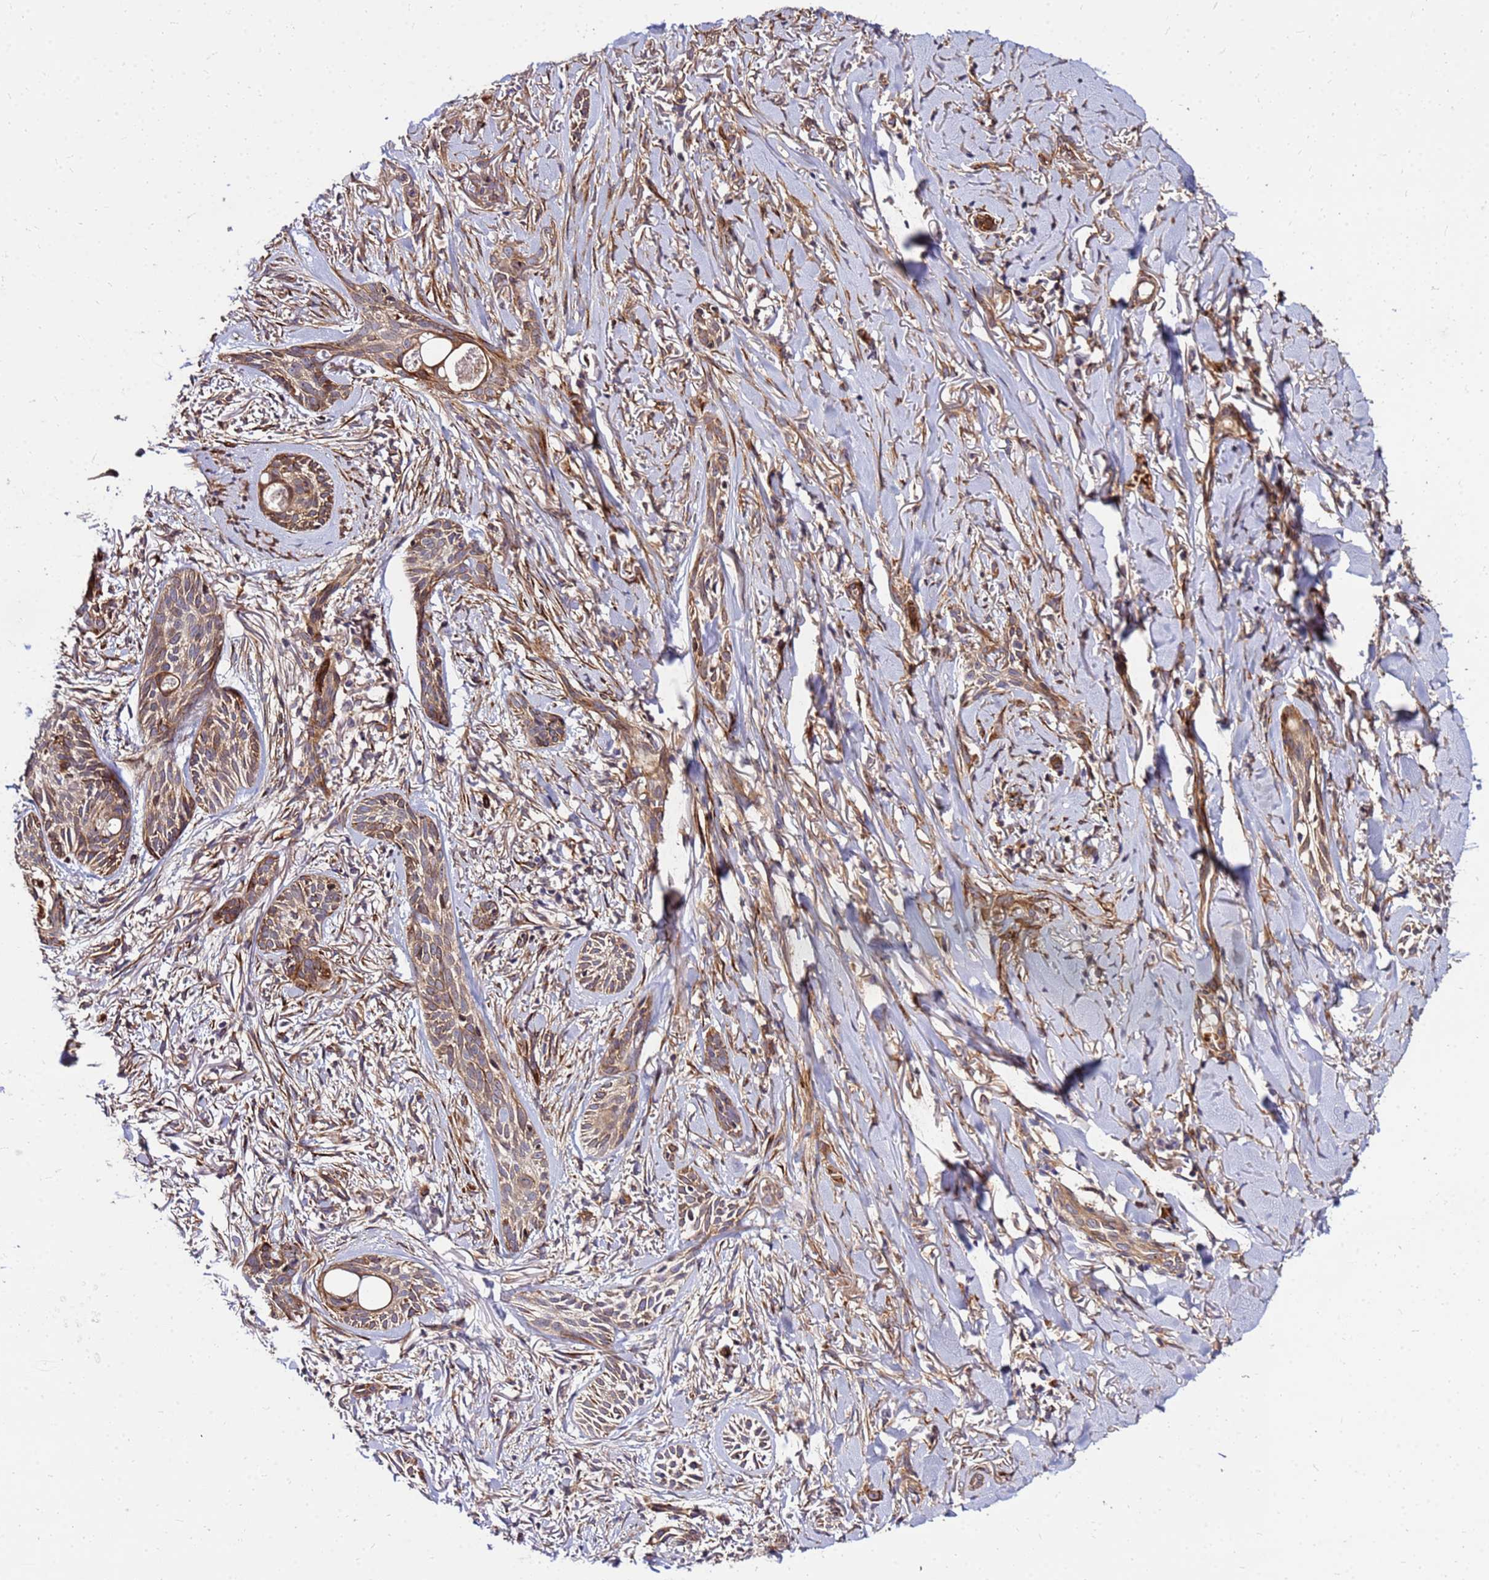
{"staining": {"intensity": "moderate", "quantity": ">75%", "location": "cytoplasmic/membranous"}, "tissue": "skin cancer", "cell_type": "Tumor cells", "image_type": "cancer", "snomed": [{"axis": "morphology", "description": "Basal cell carcinoma"}, {"axis": "topography", "description": "Skin"}], "caption": "Immunohistochemical staining of human skin basal cell carcinoma reveals moderate cytoplasmic/membranous protein expression in approximately >75% of tumor cells.", "gene": "WWC2", "patient": {"sex": "female", "age": 59}}